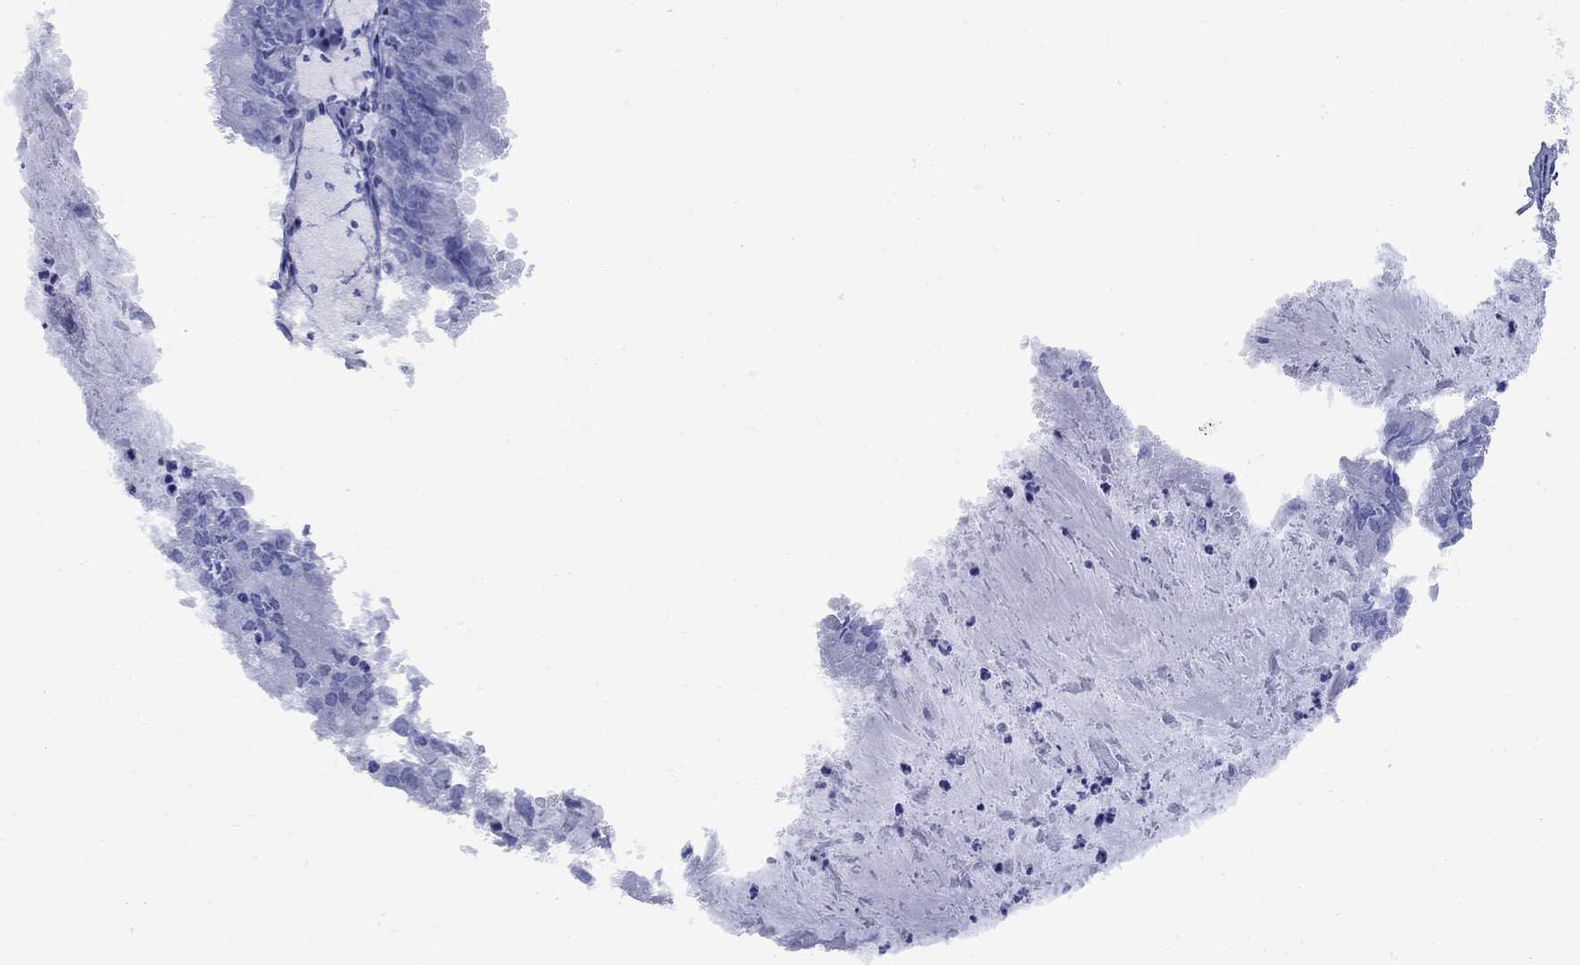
{"staining": {"intensity": "negative", "quantity": "none", "location": "none"}, "tissue": "endometrial cancer", "cell_type": "Tumor cells", "image_type": "cancer", "snomed": [{"axis": "morphology", "description": "Adenocarcinoma, NOS"}, {"axis": "topography", "description": "Endometrium"}], "caption": "A micrograph of human endometrial cancer (adenocarcinoma) is negative for staining in tumor cells. (Stains: DAB (3,3'-diaminobenzidine) immunohistochemistry with hematoxylin counter stain, Microscopy: brightfield microscopy at high magnification).", "gene": "SMCP", "patient": {"sex": "female", "age": 57}}